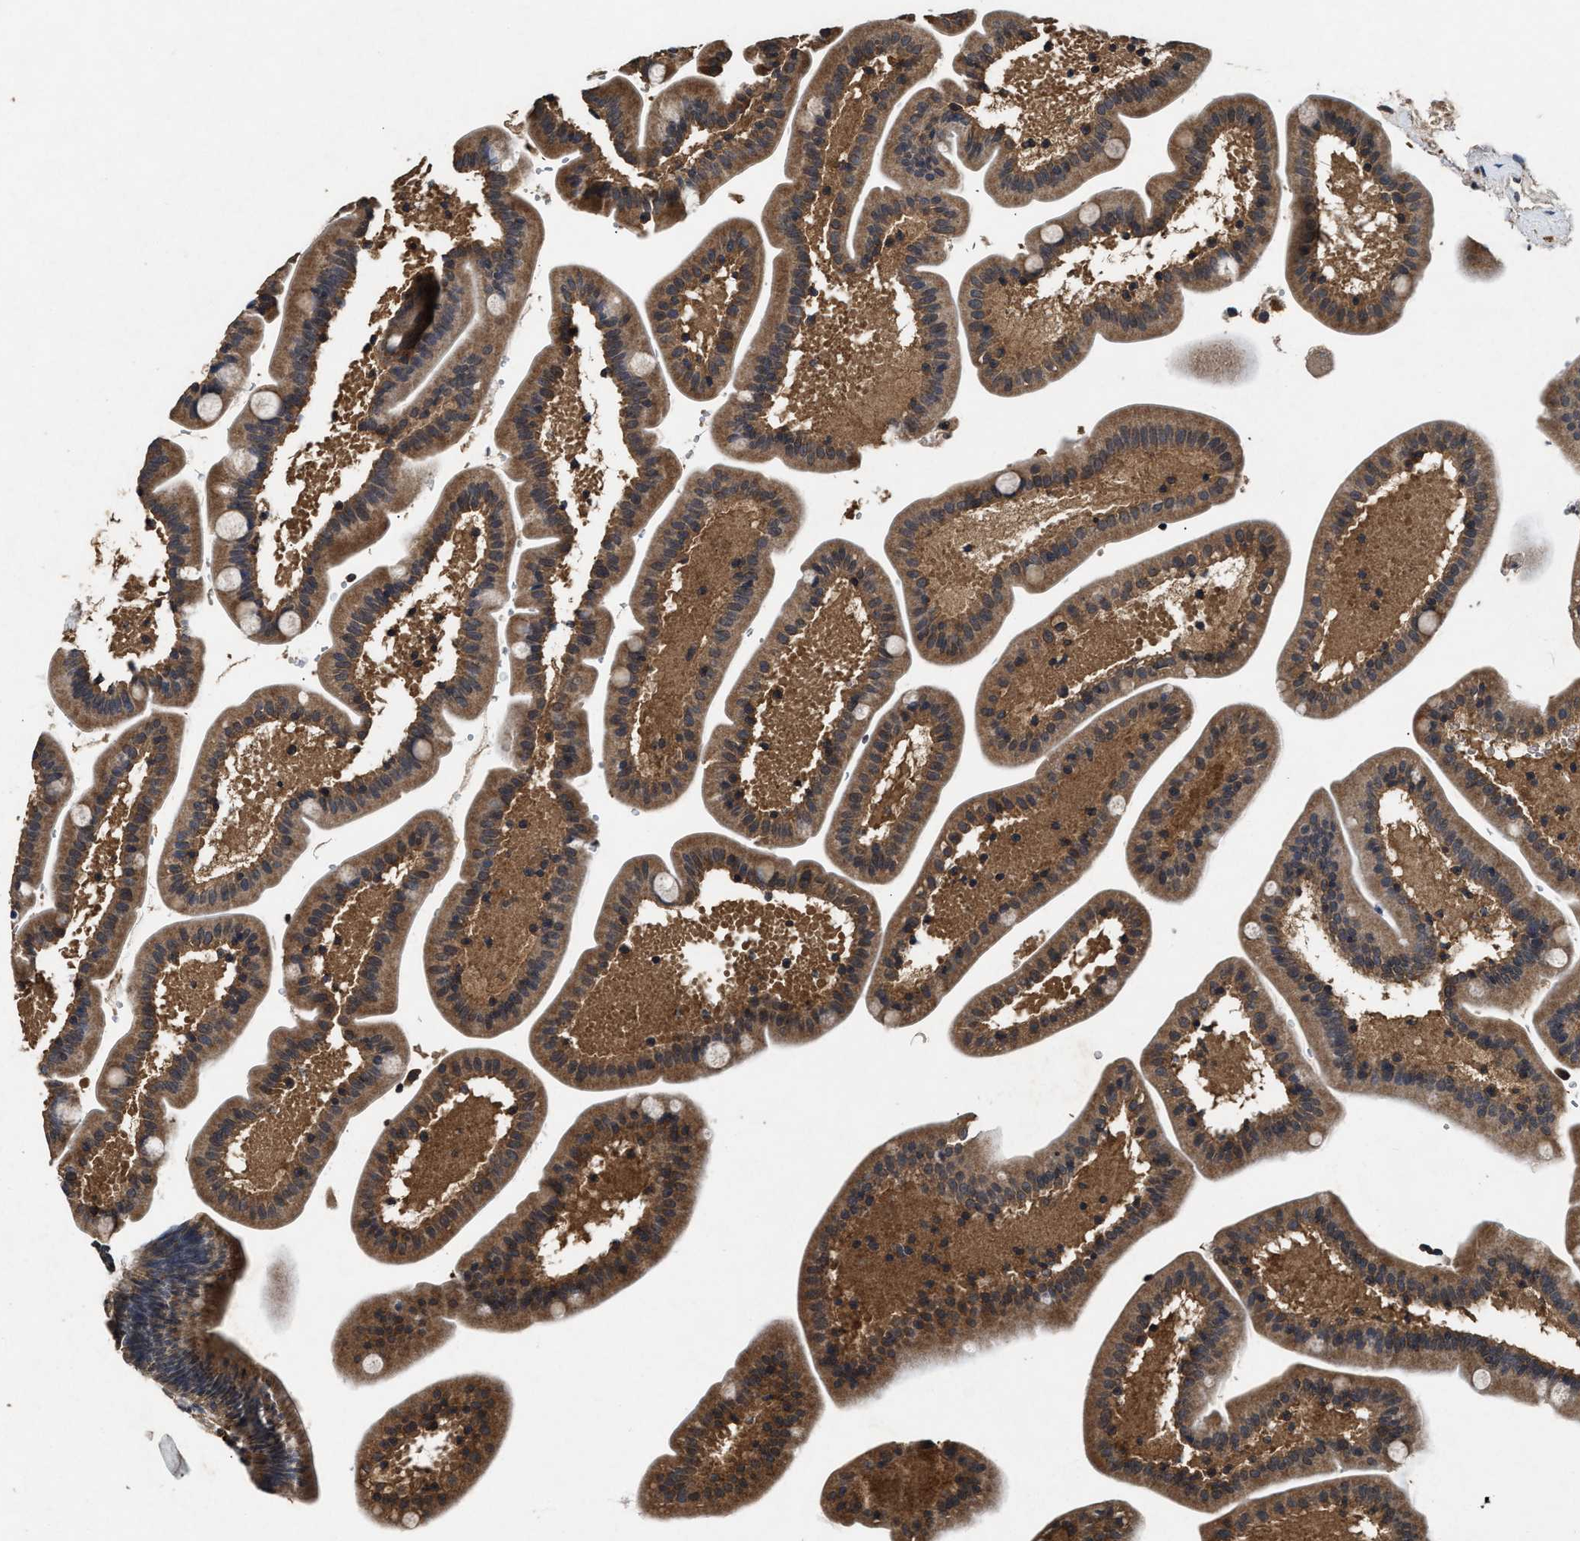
{"staining": {"intensity": "moderate", "quantity": ">75%", "location": "cytoplasmic/membranous"}, "tissue": "duodenum", "cell_type": "Glandular cells", "image_type": "normal", "snomed": [{"axis": "morphology", "description": "Normal tissue, NOS"}, {"axis": "topography", "description": "Duodenum"}], "caption": "Duodenum stained with IHC demonstrates moderate cytoplasmic/membranous staining in approximately >75% of glandular cells.", "gene": "PDAP1", "patient": {"sex": "male", "age": 54}}